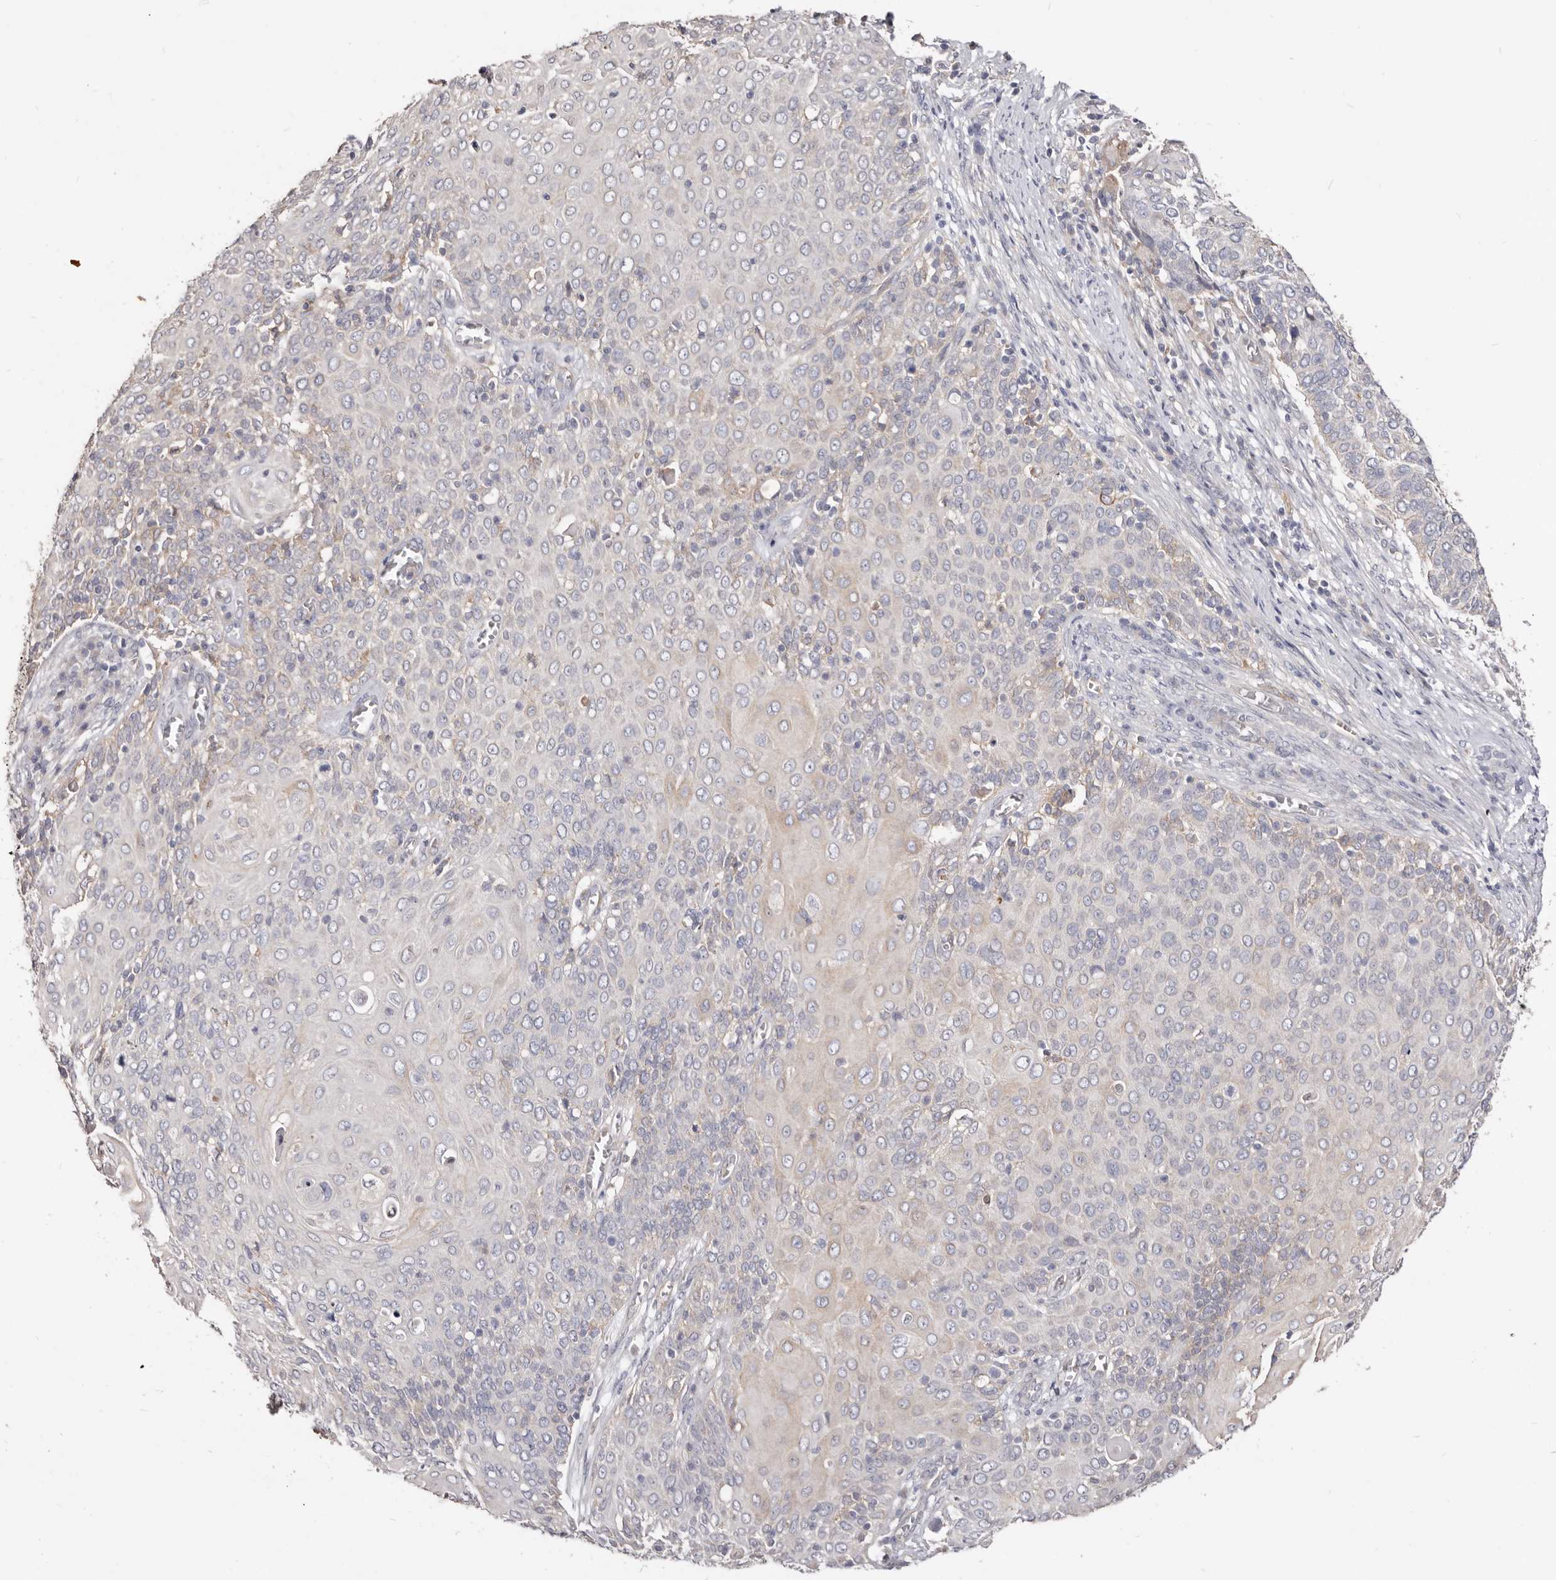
{"staining": {"intensity": "negative", "quantity": "none", "location": "none"}, "tissue": "cervical cancer", "cell_type": "Tumor cells", "image_type": "cancer", "snomed": [{"axis": "morphology", "description": "Squamous cell carcinoma, NOS"}, {"axis": "topography", "description": "Cervix"}], "caption": "A high-resolution photomicrograph shows IHC staining of cervical cancer (squamous cell carcinoma), which demonstrates no significant expression in tumor cells.", "gene": "LRRC25", "patient": {"sex": "female", "age": 39}}